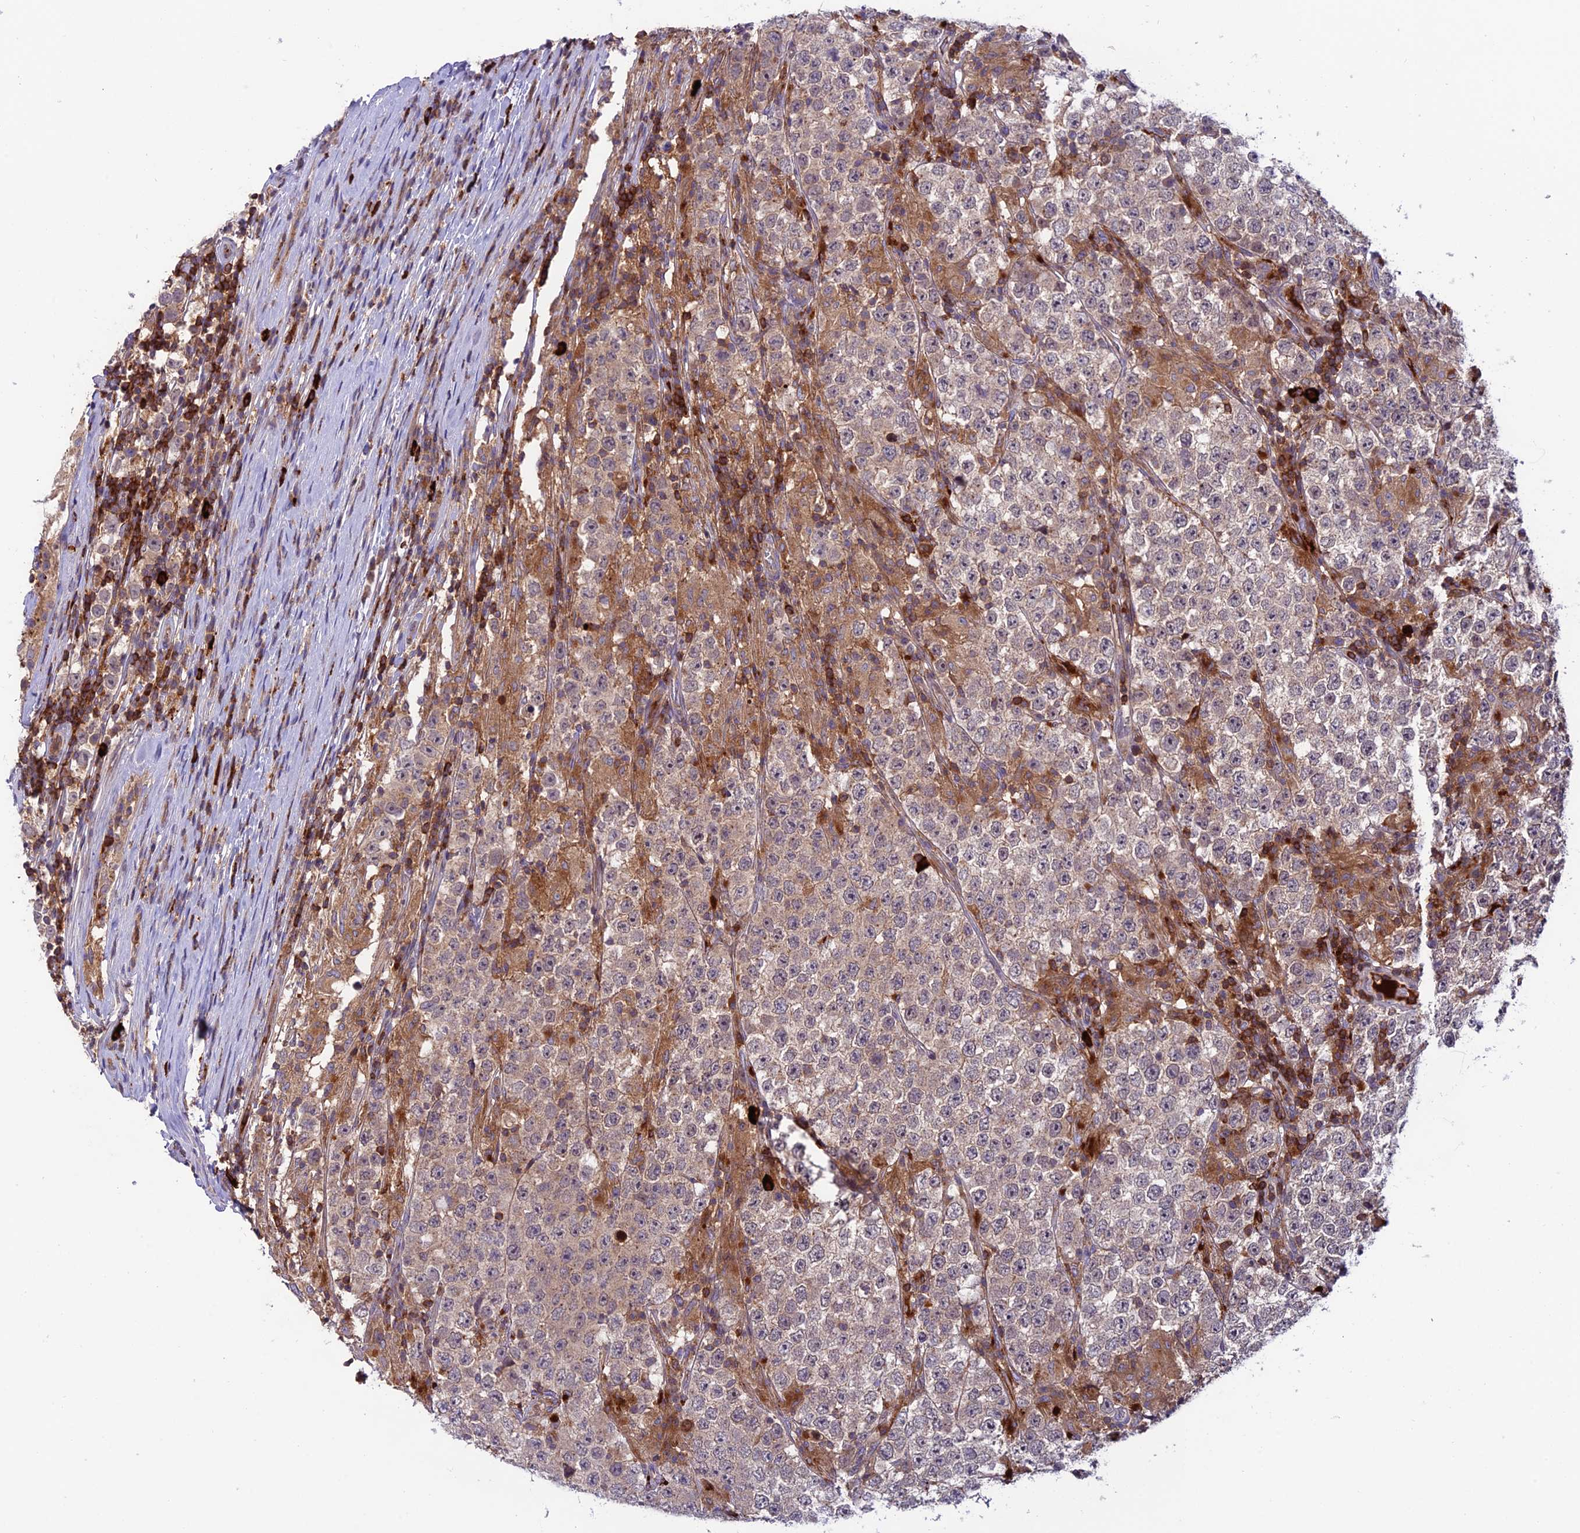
{"staining": {"intensity": "weak", "quantity": ">75%", "location": "cytoplasmic/membranous"}, "tissue": "testis cancer", "cell_type": "Tumor cells", "image_type": "cancer", "snomed": [{"axis": "morphology", "description": "Normal tissue, NOS"}, {"axis": "morphology", "description": "Urothelial carcinoma, High grade"}, {"axis": "morphology", "description": "Seminoma, NOS"}, {"axis": "morphology", "description": "Carcinoma, Embryonal, NOS"}, {"axis": "topography", "description": "Urinary bladder"}, {"axis": "topography", "description": "Testis"}], "caption": "Testis embryonal carcinoma stained with immunohistochemistry reveals weak cytoplasmic/membranous expression in approximately >75% of tumor cells.", "gene": "ARHGEF18", "patient": {"sex": "male", "age": 41}}